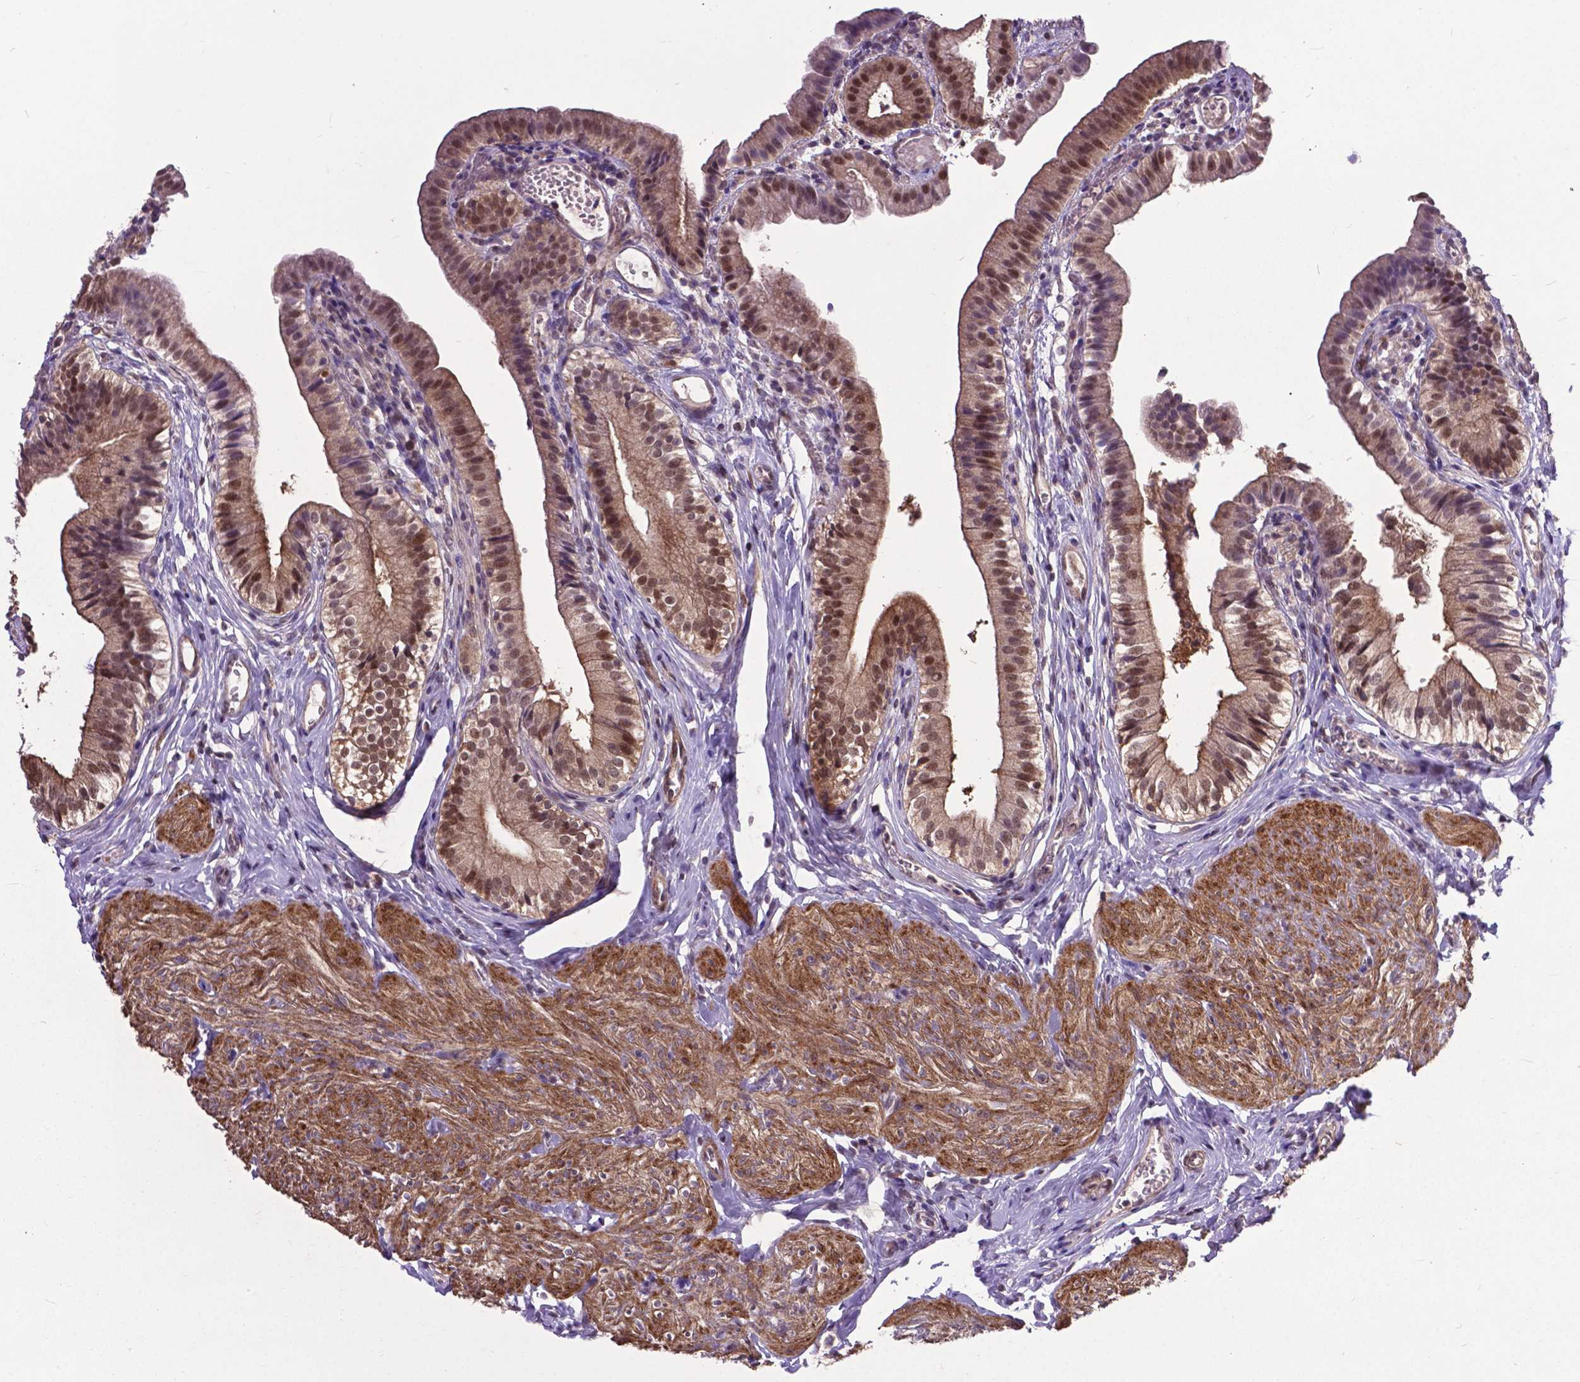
{"staining": {"intensity": "moderate", "quantity": ">75%", "location": "cytoplasmic/membranous,nuclear"}, "tissue": "gallbladder", "cell_type": "Glandular cells", "image_type": "normal", "snomed": [{"axis": "morphology", "description": "Normal tissue, NOS"}, {"axis": "topography", "description": "Gallbladder"}, {"axis": "topography", "description": "Peripheral nerve tissue"}], "caption": "Immunohistochemical staining of unremarkable human gallbladder demonstrates >75% levels of moderate cytoplasmic/membranous,nuclear protein positivity in about >75% of glandular cells. Nuclei are stained in blue.", "gene": "OTUB1", "patient": {"sex": "male", "age": 17}}